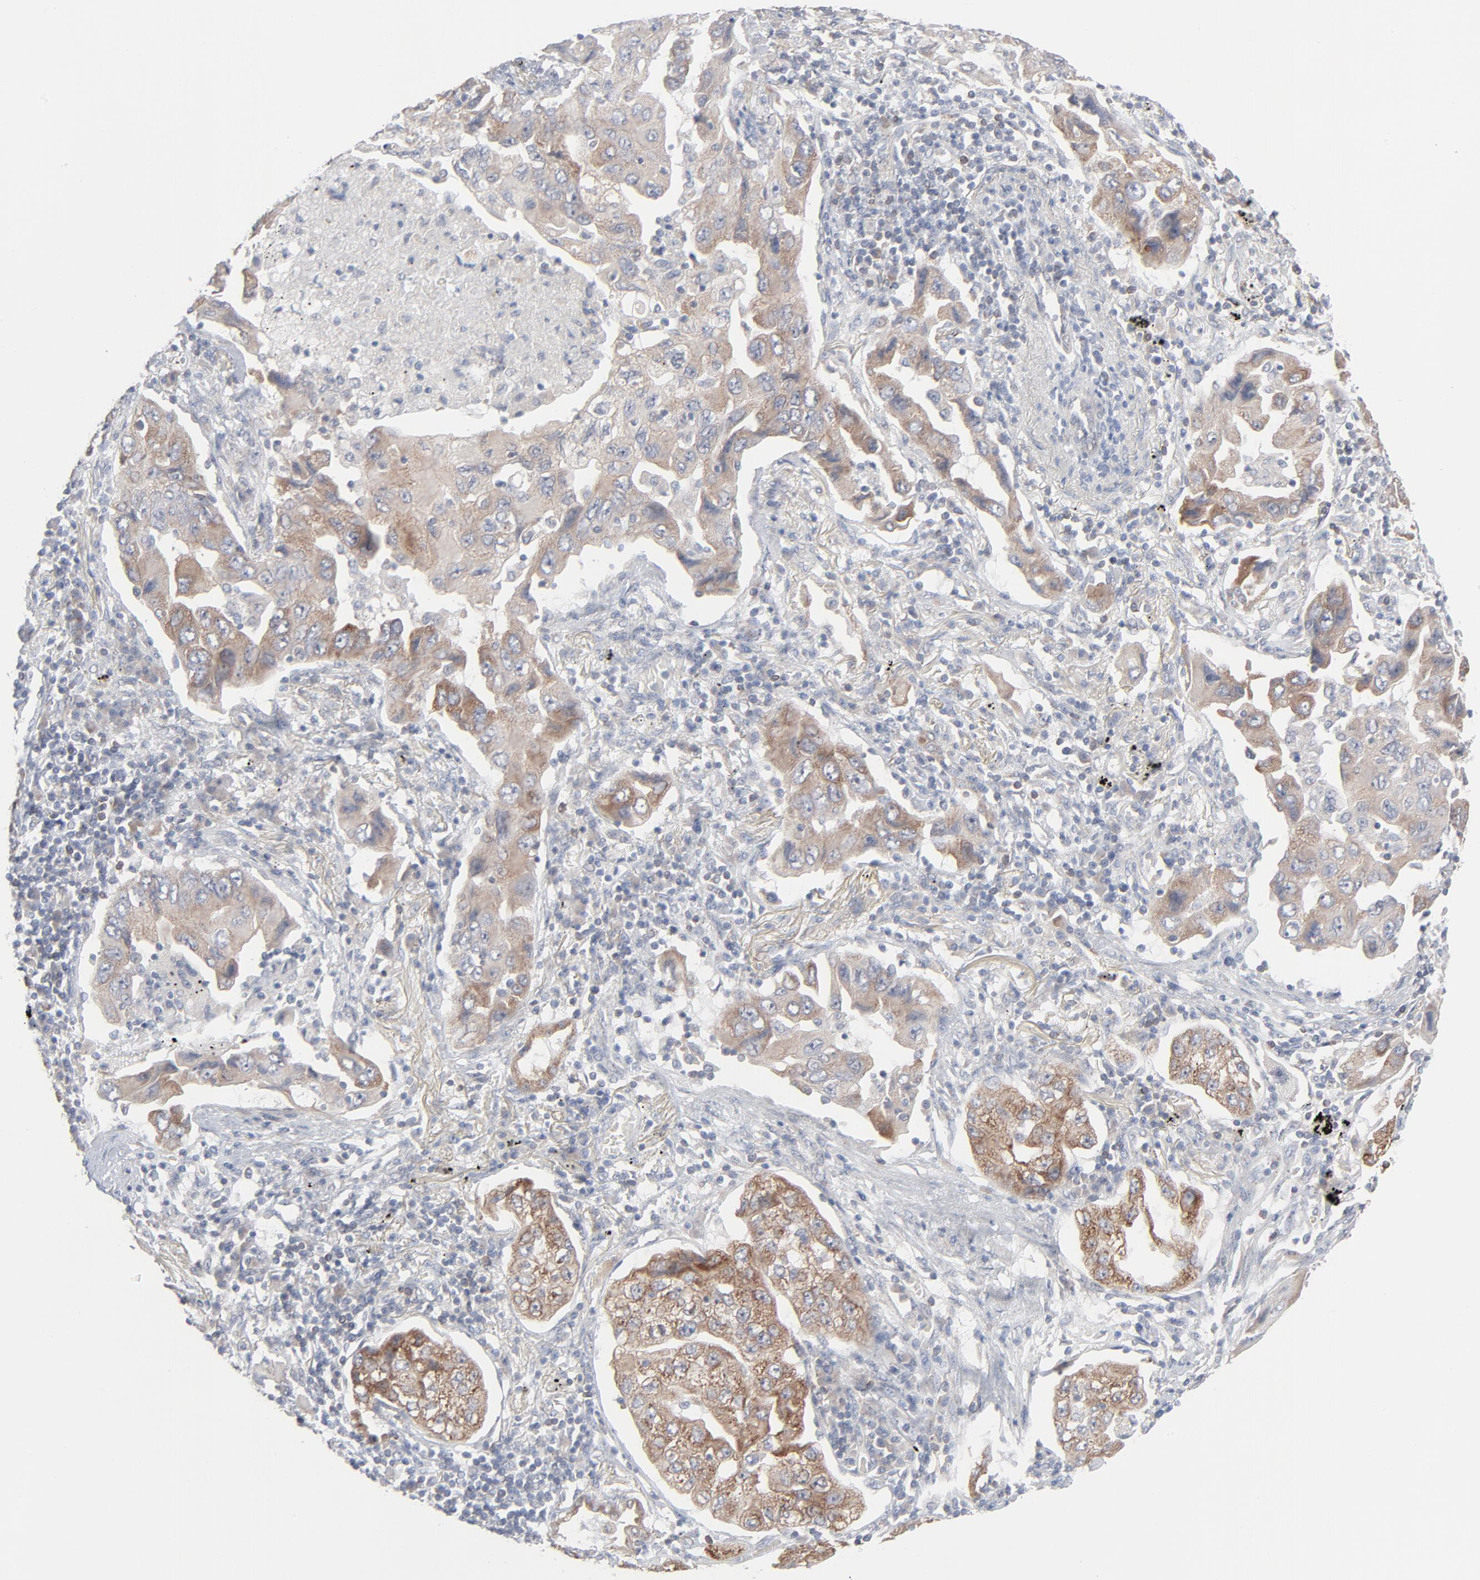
{"staining": {"intensity": "weak", "quantity": "25%-75%", "location": "cytoplasmic/membranous"}, "tissue": "lung cancer", "cell_type": "Tumor cells", "image_type": "cancer", "snomed": [{"axis": "morphology", "description": "Adenocarcinoma, NOS"}, {"axis": "topography", "description": "Lung"}], "caption": "A high-resolution image shows immunohistochemistry (IHC) staining of lung adenocarcinoma, which demonstrates weak cytoplasmic/membranous staining in about 25%-75% of tumor cells. (DAB (3,3'-diaminobenzidine) IHC, brown staining for protein, blue staining for nuclei).", "gene": "KDSR", "patient": {"sex": "female", "age": 65}}